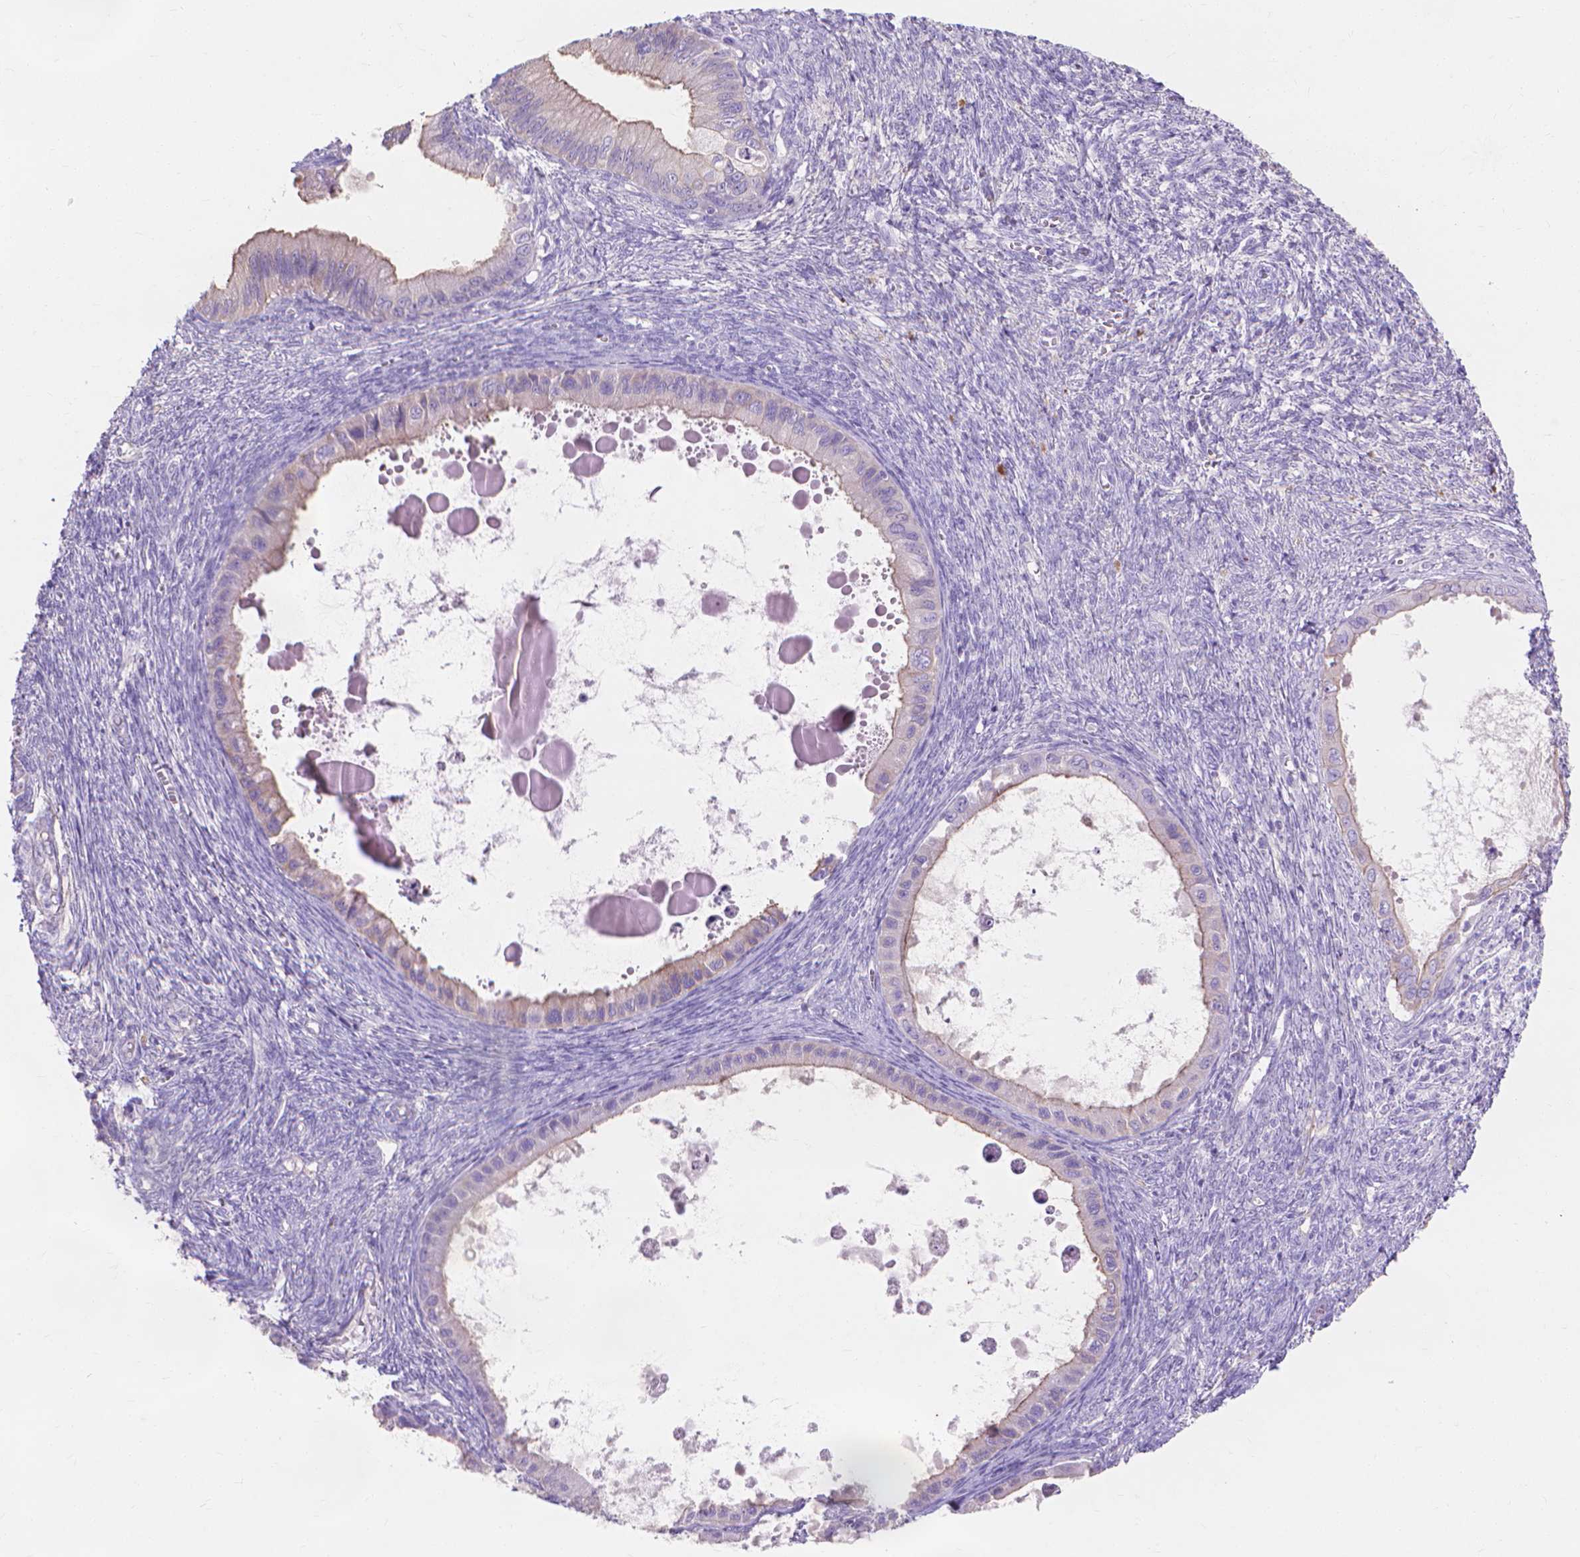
{"staining": {"intensity": "weak", "quantity": "<25%", "location": "cytoplasmic/membranous"}, "tissue": "ovarian cancer", "cell_type": "Tumor cells", "image_type": "cancer", "snomed": [{"axis": "morphology", "description": "Cystadenocarcinoma, mucinous, NOS"}, {"axis": "topography", "description": "Ovary"}], "caption": "Histopathology image shows no protein expression in tumor cells of ovarian cancer (mucinous cystadenocarcinoma) tissue.", "gene": "MBLAC1", "patient": {"sex": "female", "age": 64}}